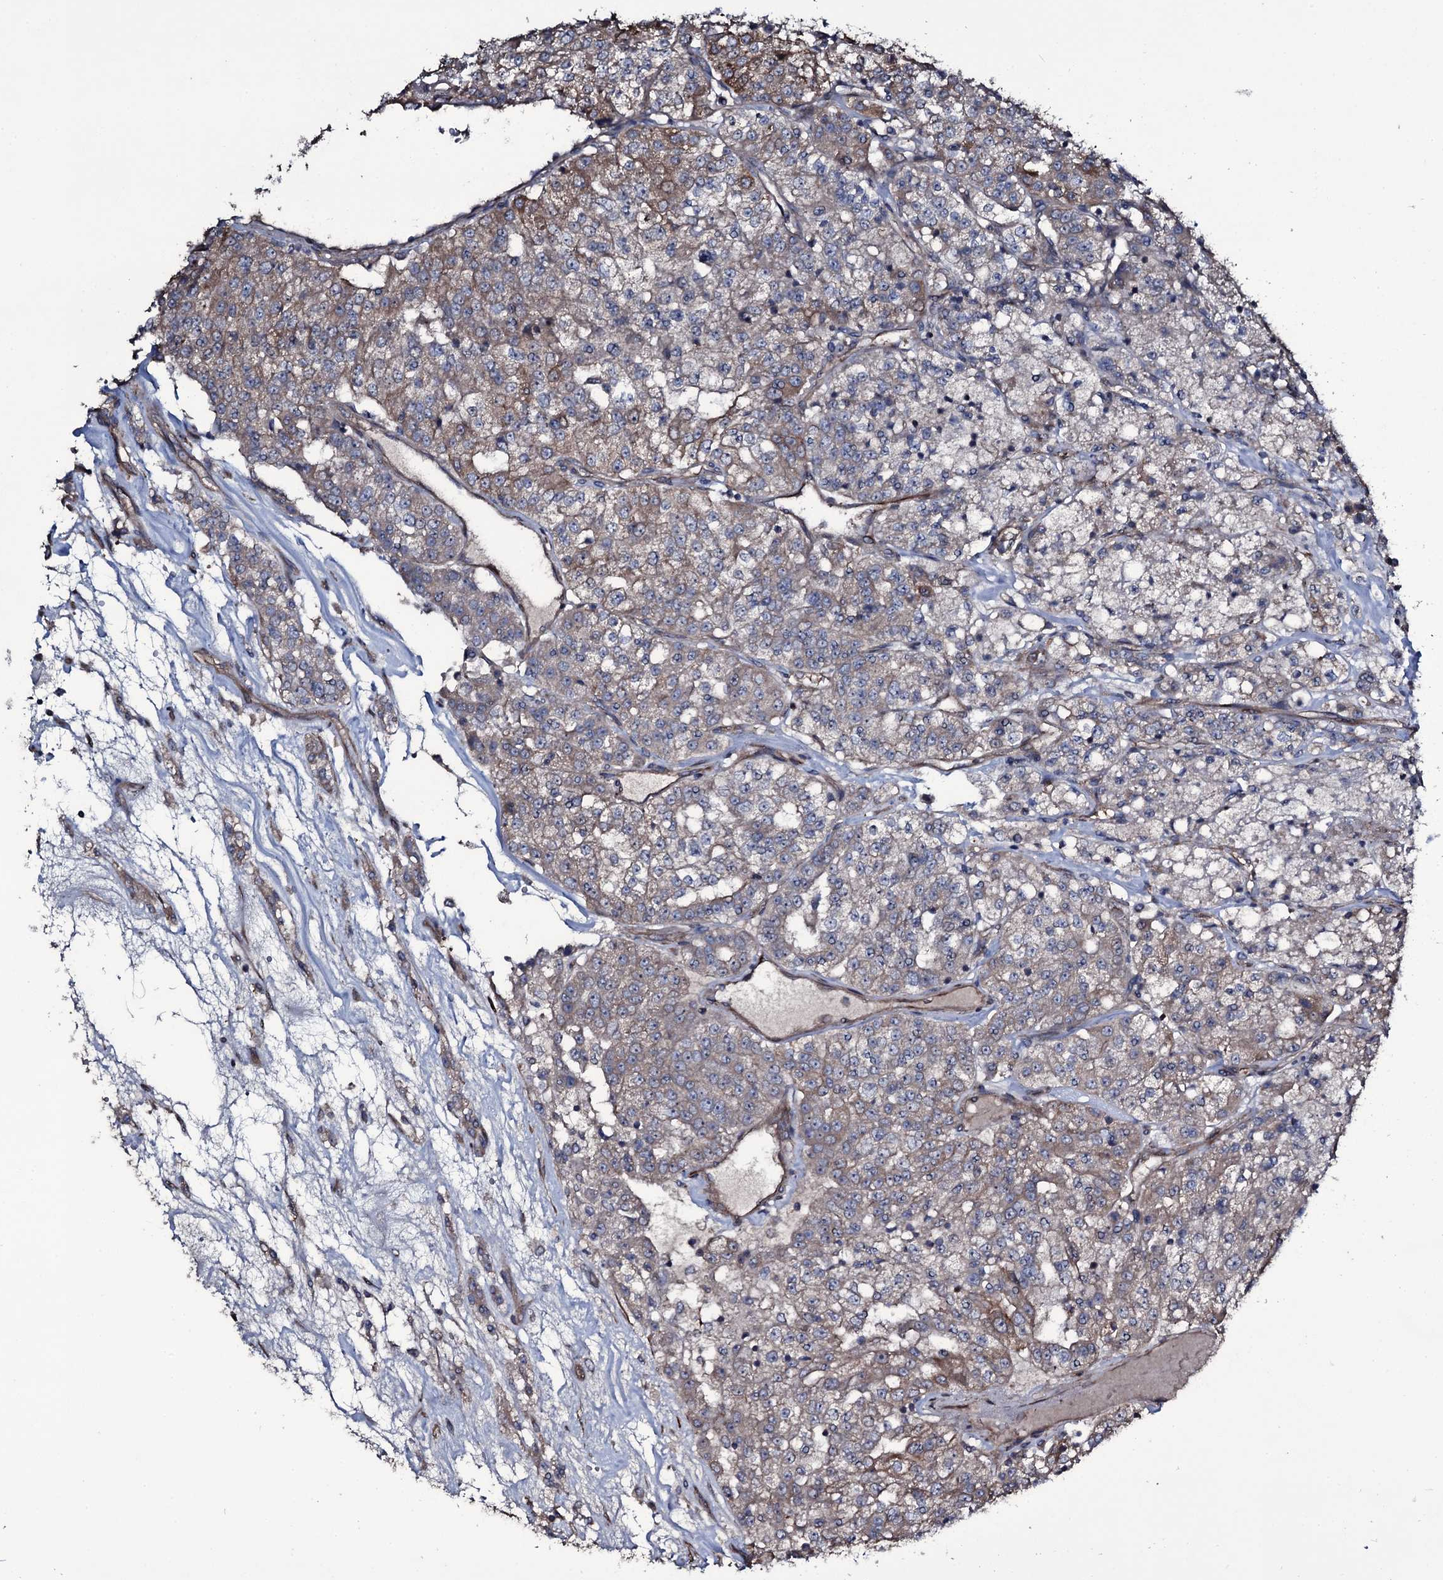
{"staining": {"intensity": "moderate", "quantity": "25%-75%", "location": "cytoplasmic/membranous"}, "tissue": "renal cancer", "cell_type": "Tumor cells", "image_type": "cancer", "snomed": [{"axis": "morphology", "description": "Adenocarcinoma, NOS"}, {"axis": "topography", "description": "Kidney"}], "caption": "Human renal cancer (adenocarcinoma) stained with a brown dye shows moderate cytoplasmic/membranous positive staining in about 25%-75% of tumor cells.", "gene": "WIPF3", "patient": {"sex": "female", "age": 63}}